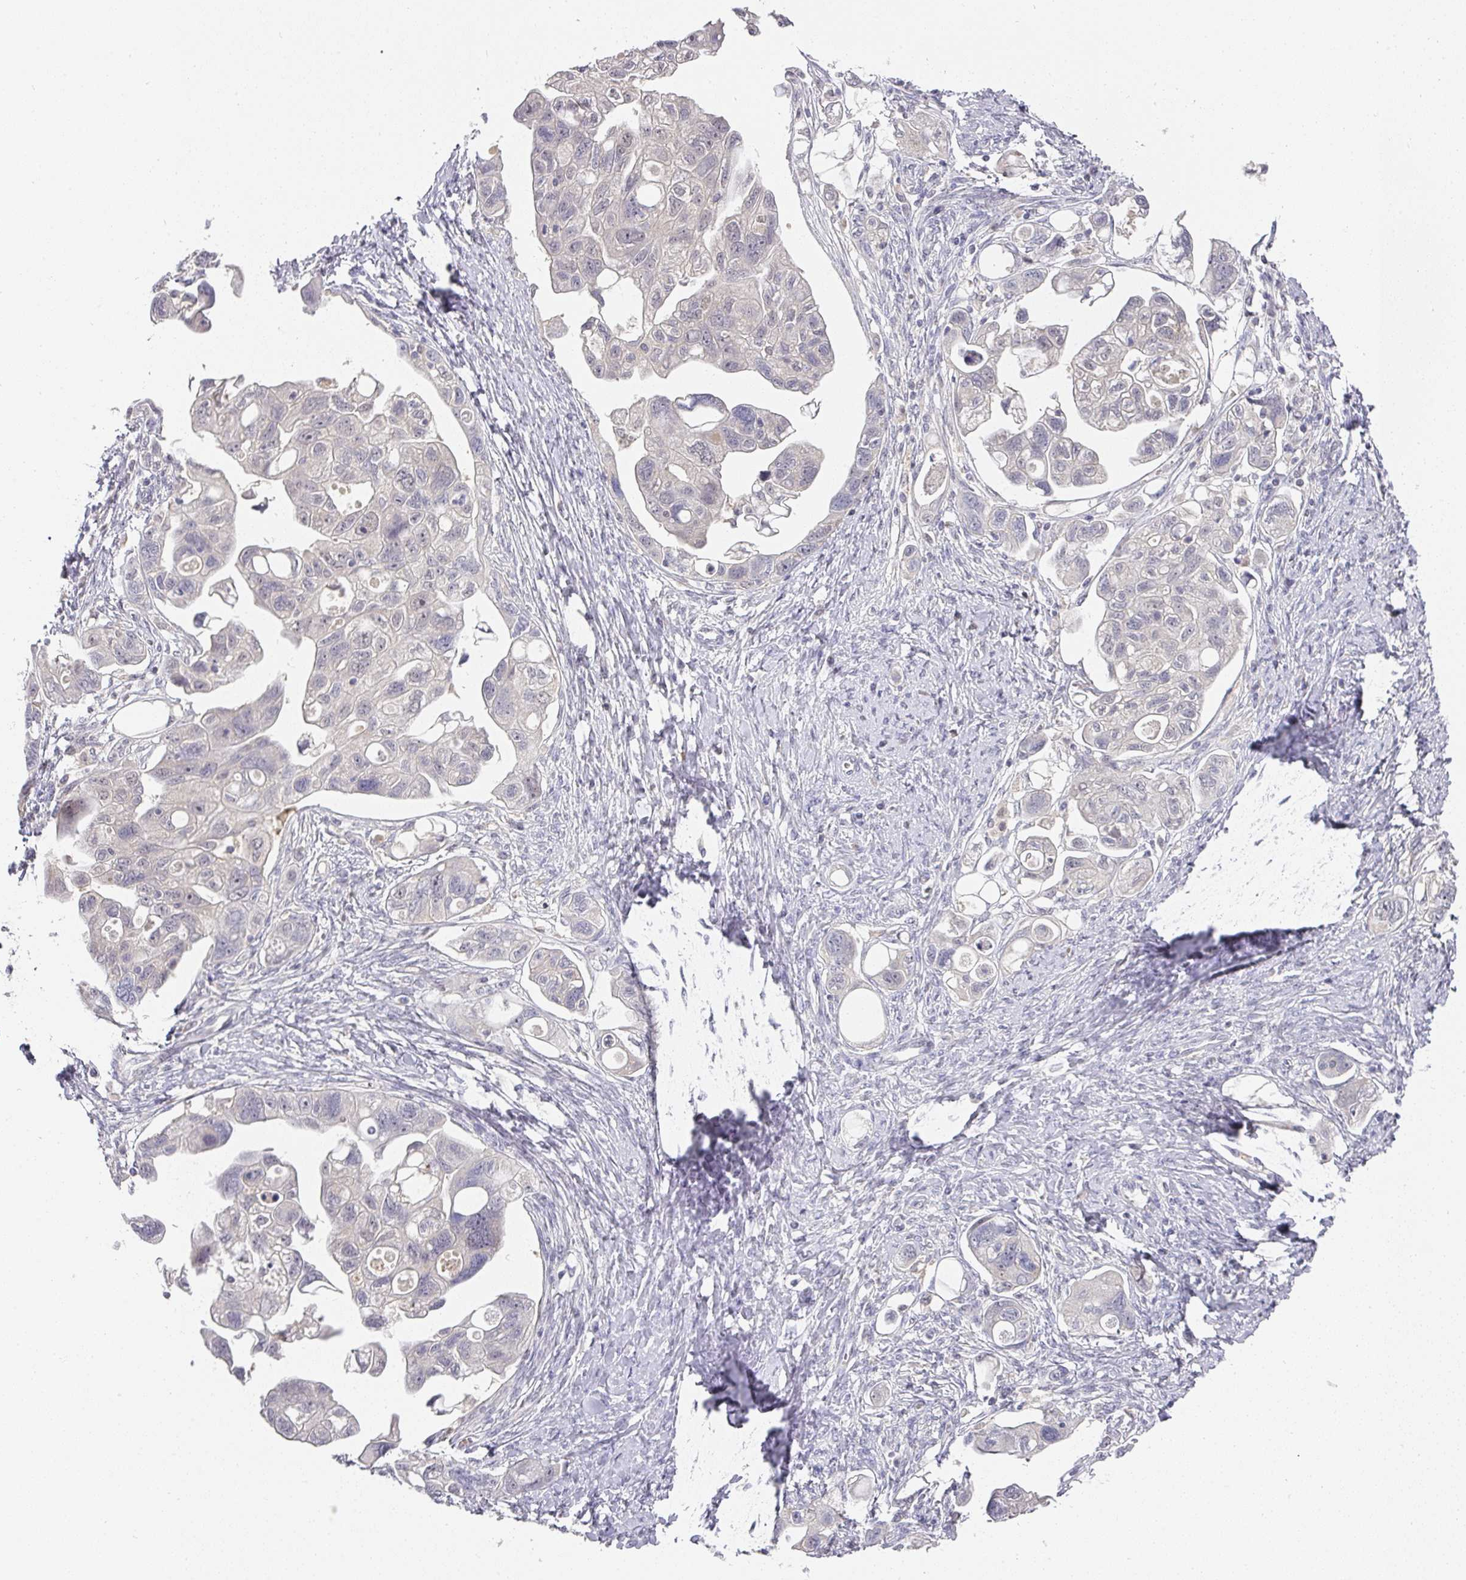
{"staining": {"intensity": "negative", "quantity": "none", "location": "none"}, "tissue": "ovarian cancer", "cell_type": "Tumor cells", "image_type": "cancer", "snomed": [{"axis": "morphology", "description": "Carcinoma, NOS"}, {"axis": "morphology", "description": "Cystadenocarcinoma, serous, NOS"}, {"axis": "topography", "description": "Ovary"}], "caption": "Ovarian carcinoma was stained to show a protein in brown. There is no significant staining in tumor cells. Brightfield microscopy of immunohistochemistry (IHC) stained with DAB (brown) and hematoxylin (blue), captured at high magnification.", "gene": "FOXN4", "patient": {"sex": "female", "age": 69}}